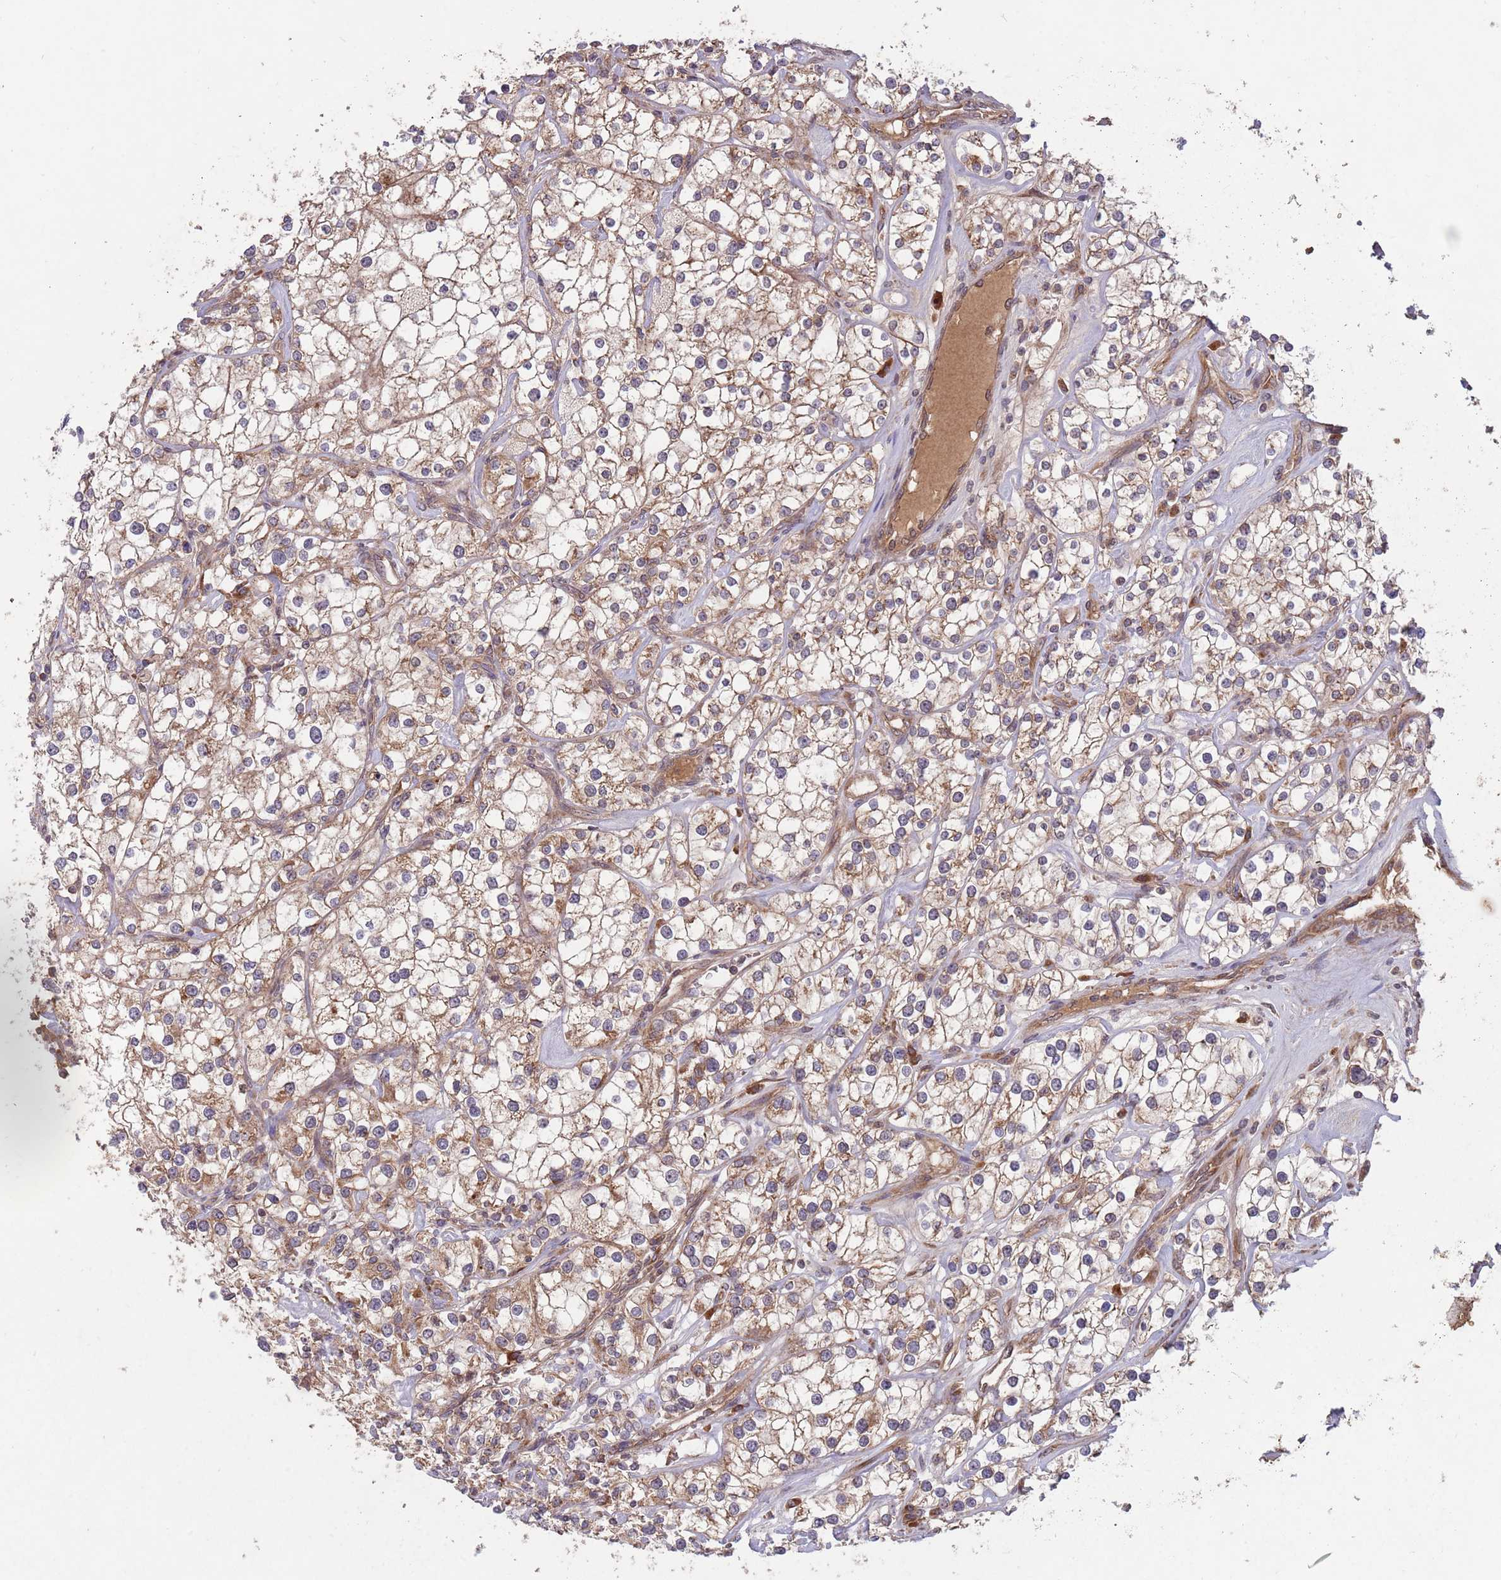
{"staining": {"intensity": "moderate", "quantity": ">75%", "location": "cytoplasmic/membranous"}, "tissue": "renal cancer", "cell_type": "Tumor cells", "image_type": "cancer", "snomed": [{"axis": "morphology", "description": "Adenocarcinoma, NOS"}, {"axis": "topography", "description": "Kidney"}], "caption": "Renal adenocarcinoma was stained to show a protein in brown. There is medium levels of moderate cytoplasmic/membranous staining in about >75% of tumor cells. The protein is stained brown, and the nuclei are stained in blue (DAB (3,3'-diaminobenzidine) IHC with brightfield microscopy, high magnification).", "gene": "MFNG", "patient": {"sex": "male", "age": 77}}